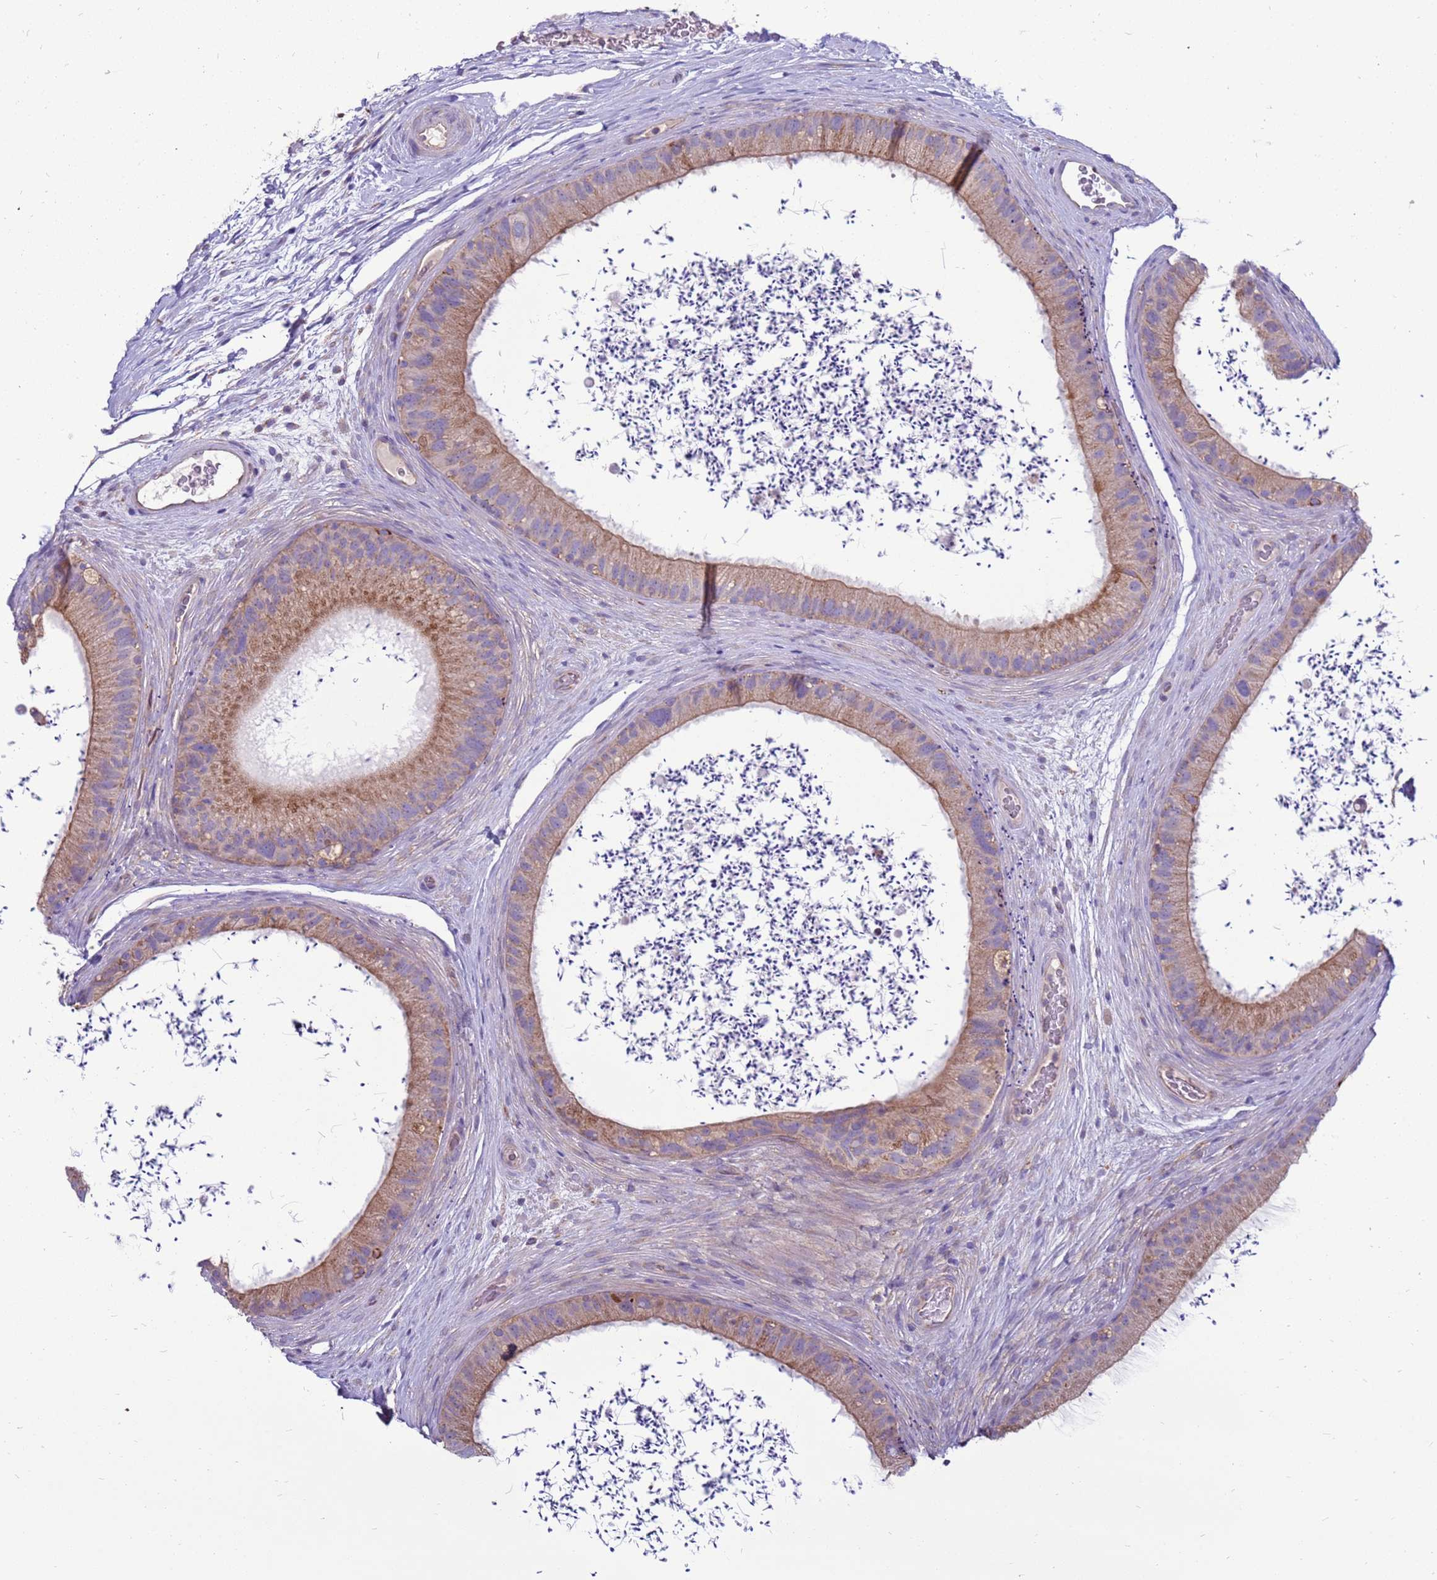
{"staining": {"intensity": "moderate", "quantity": ">75%", "location": "cytoplasmic/membranous"}, "tissue": "epididymis", "cell_type": "Glandular cells", "image_type": "normal", "snomed": [{"axis": "morphology", "description": "Normal tissue, NOS"}, {"axis": "topography", "description": "Epididymis, spermatic cord, NOS"}], "caption": "This photomicrograph reveals immunohistochemistry staining of benign human epididymis, with medium moderate cytoplasmic/membranous positivity in about >75% of glandular cells.", "gene": "TRAPPC4", "patient": {"sex": "male", "age": 50}}